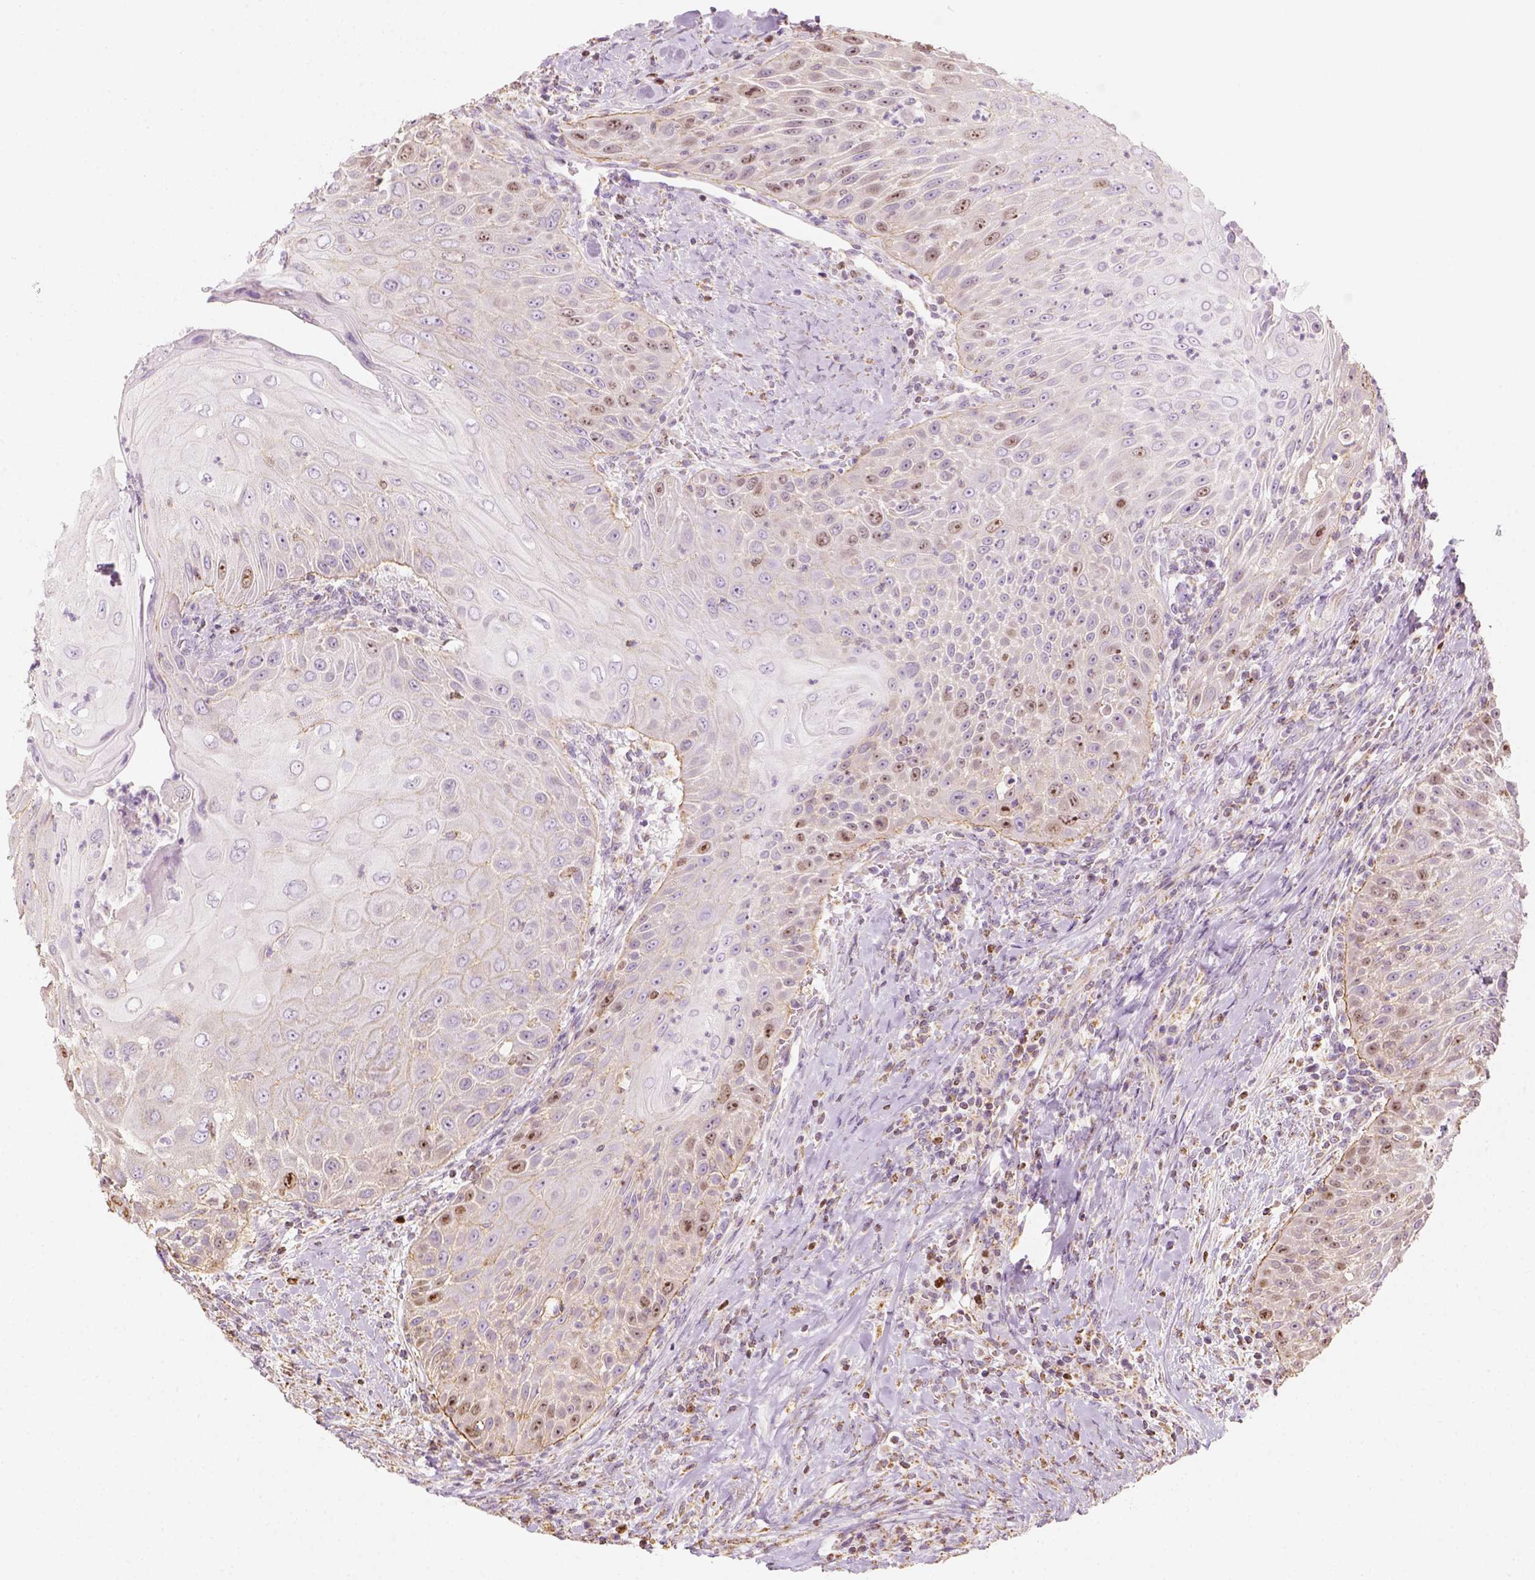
{"staining": {"intensity": "negative", "quantity": "none", "location": "none"}, "tissue": "head and neck cancer", "cell_type": "Tumor cells", "image_type": "cancer", "snomed": [{"axis": "morphology", "description": "Squamous cell carcinoma, NOS"}, {"axis": "topography", "description": "Head-Neck"}], "caption": "Micrograph shows no significant protein positivity in tumor cells of head and neck squamous cell carcinoma.", "gene": "LCA5", "patient": {"sex": "male", "age": 69}}